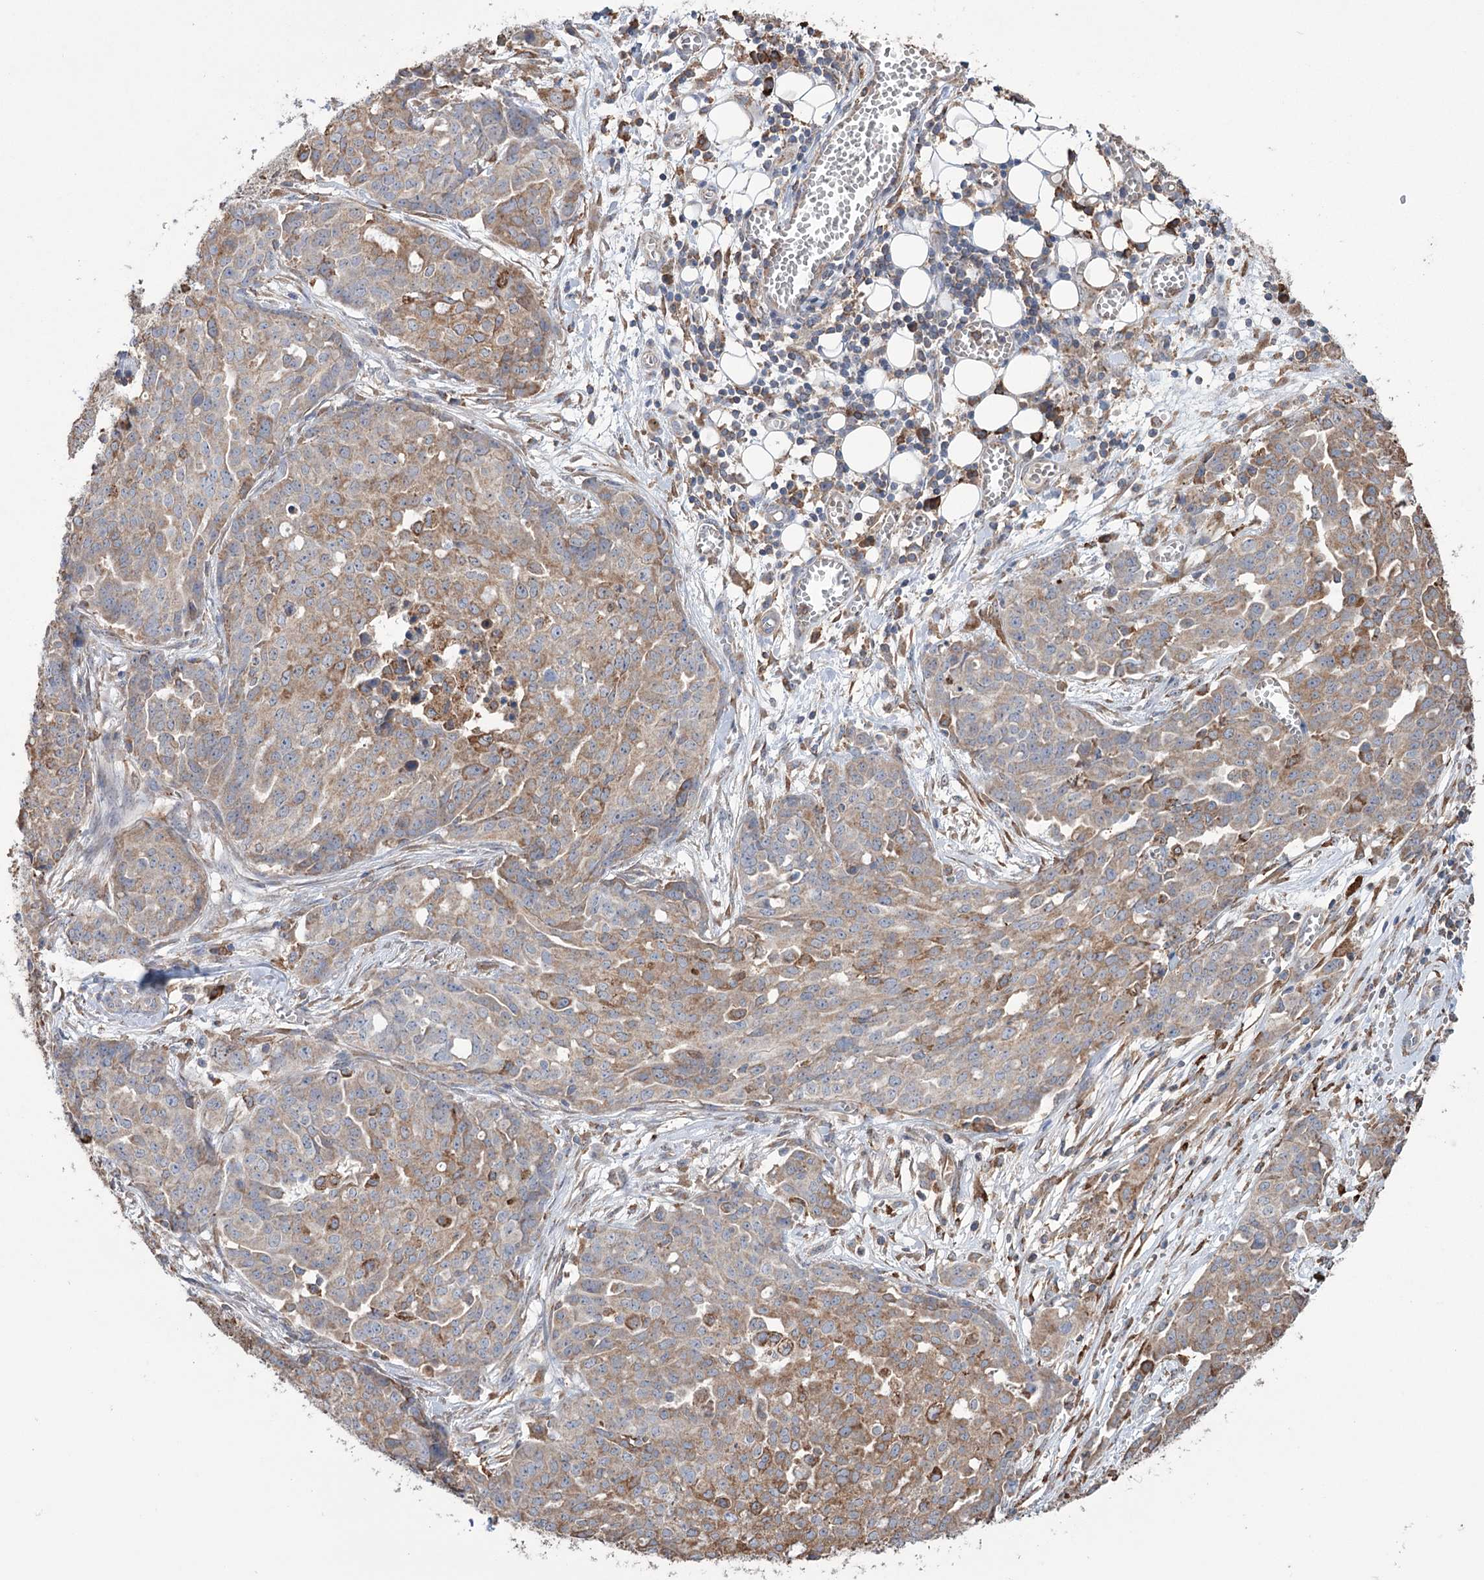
{"staining": {"intensity": "moderate", "quantity": "25%-75%", "location": "cytoplasmic/membranous"}, "tissue": "ovarian cancer", "cell_type": "Tumor cells", "image_type": "cancer", "snomed": [{"axis": "morphology", "description": "Cystadenocarcinoma, serous, NOS"}, {"axis": "topography", "description": "Soft tissue"}, {"axis": "topography", "description": "Ovary"}], "caption": "A medium amount of moderate cytoplasmic/membranous staining is present in approximately 25%-75% of tumor cells in ovarian cancer (serous cystadenocarcinoma) tissue. Nuclei are stained in blue.", "gene": "TRIM71", "patient": {"sex": "female", "age": 57}}